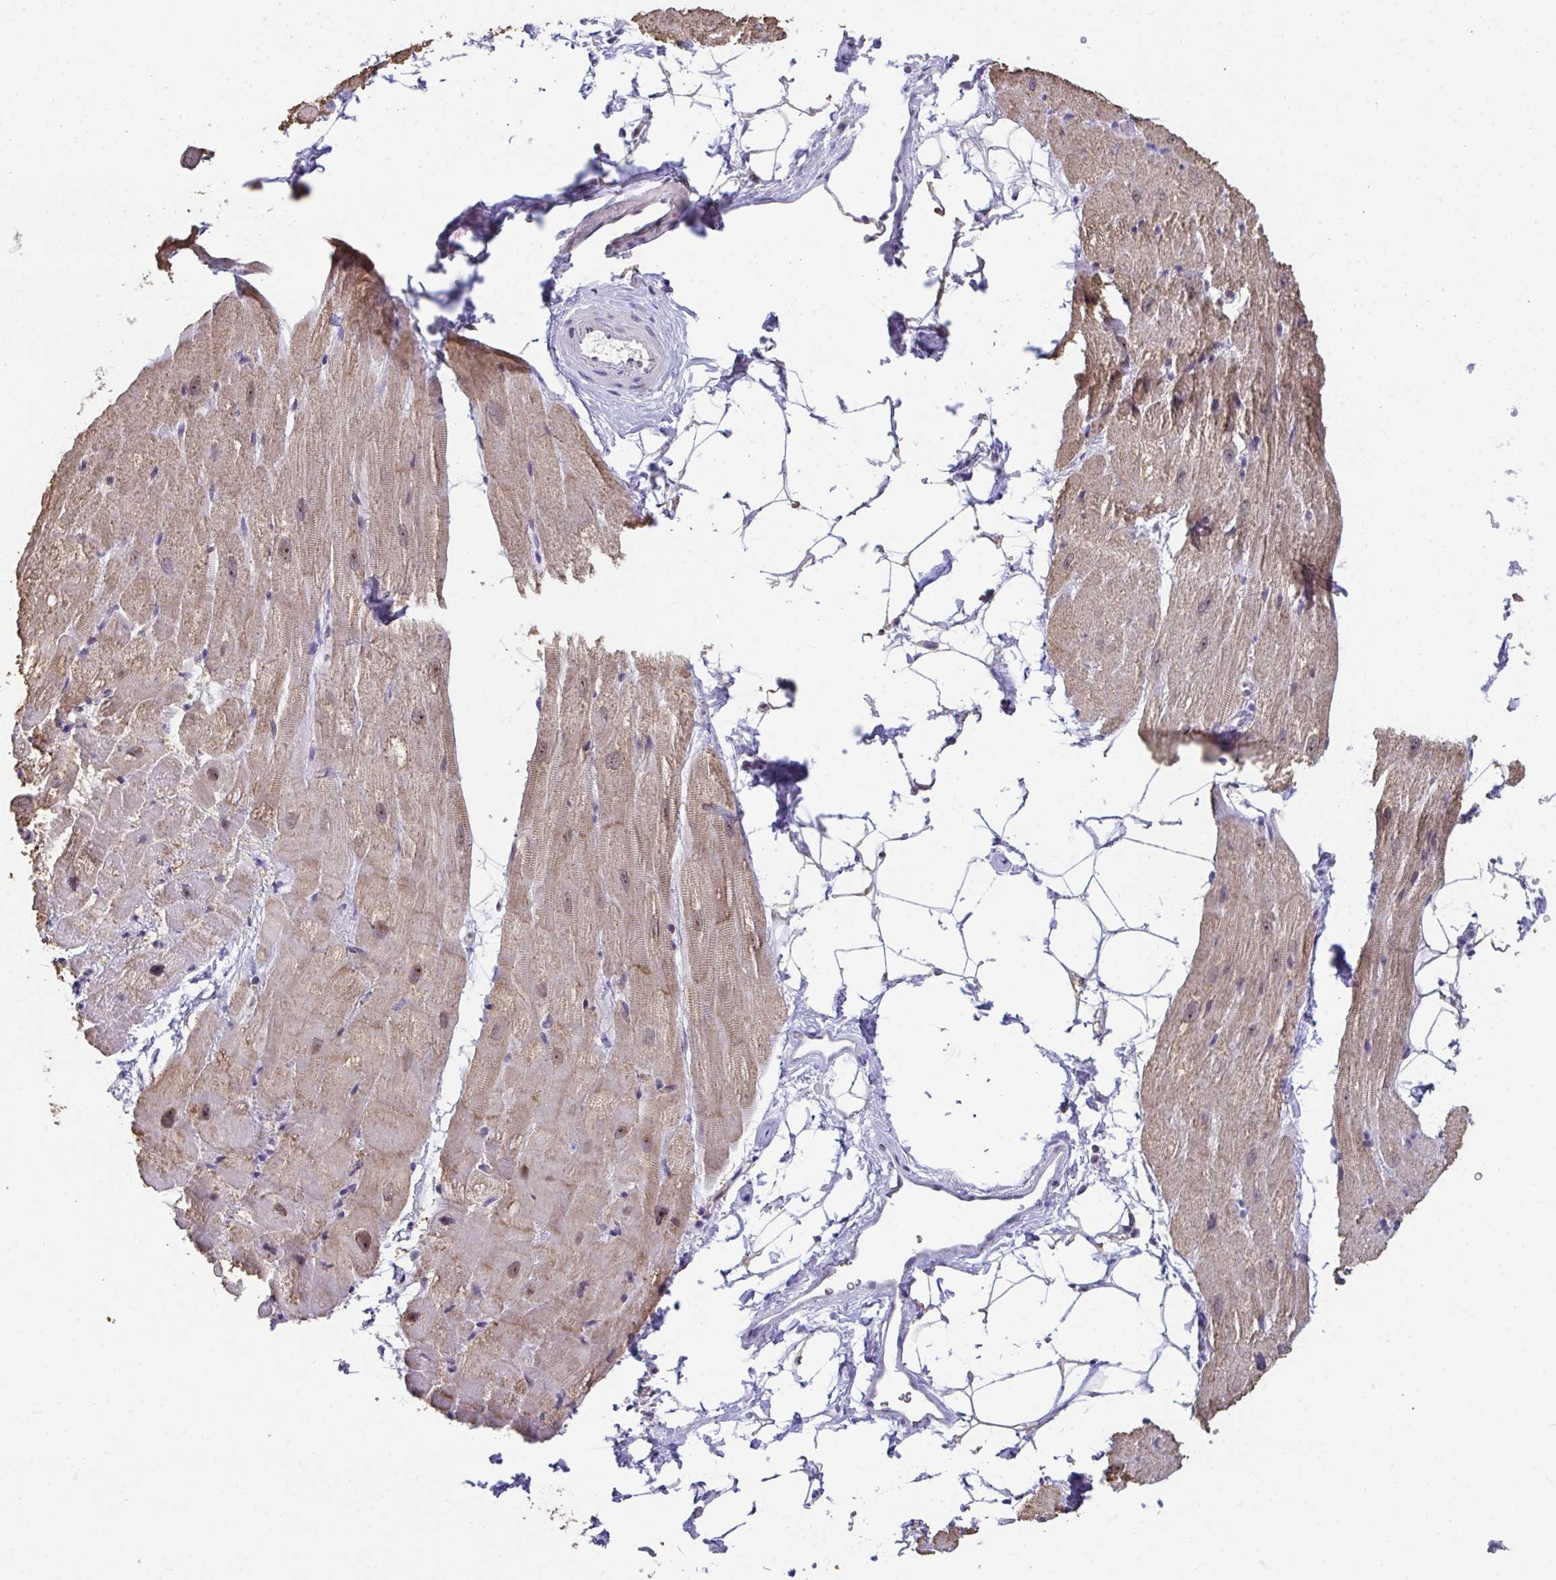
{"staining": {"intensity": "weak", "quantity": ">75%", "location": "cytoplasmic/membranous,nuclear"}, "tissue": "heart muscle", "cell_type": "Cardiomyocytes", "image_type": "normal", "snomed": [{"axis": "morphology", "description": "Normal tissue, NOS"}, {"axis": "topography", "description": "Heart"}], "caption": "Cardiomyocytes reveal low levels of weak cytoplasmic/membranous,nuclear staining in about >75% of cells in unremarkable human heart muscle. Nuclei are stained in blue.", "gene": "SENP3", "patient": {"sex": "male", "age": 62}}